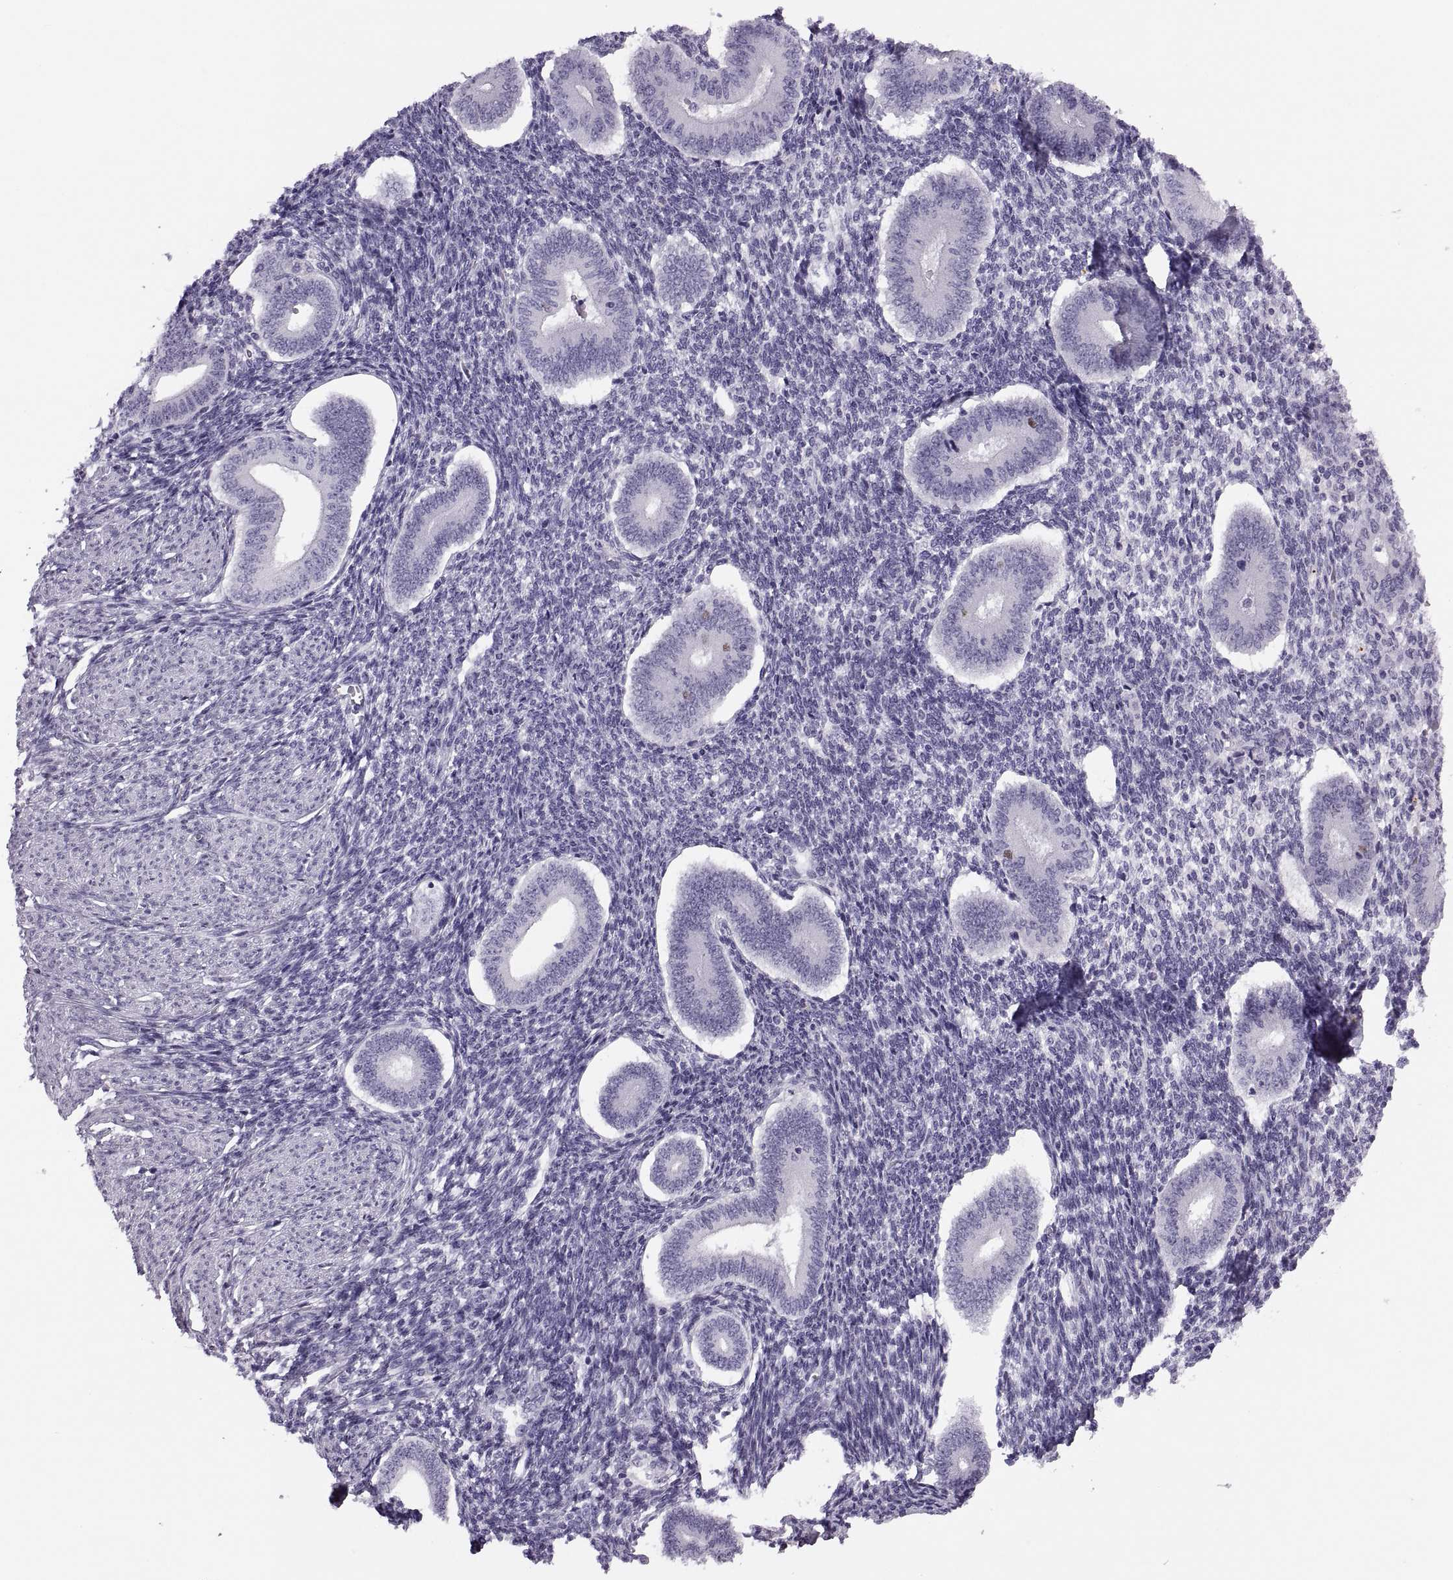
{"staining": {"intensity": "negative", "quantity": "none", "location": "none"}, "tissue": "endometrium", "cell_type": "Cells in endometrial stroma", "image_type": "normal", "snomed": [{"axis": "morphology", "description": "Normal tissue, NOS"}, {"axis": "topography", "description": "Endometrium"}], "caption": "The micrograph exhibits no significant positivity in cells in endometrial stroma of endometrium.", "gene": "FAM24A", "patient": {"sex": "female", "age": 40}}